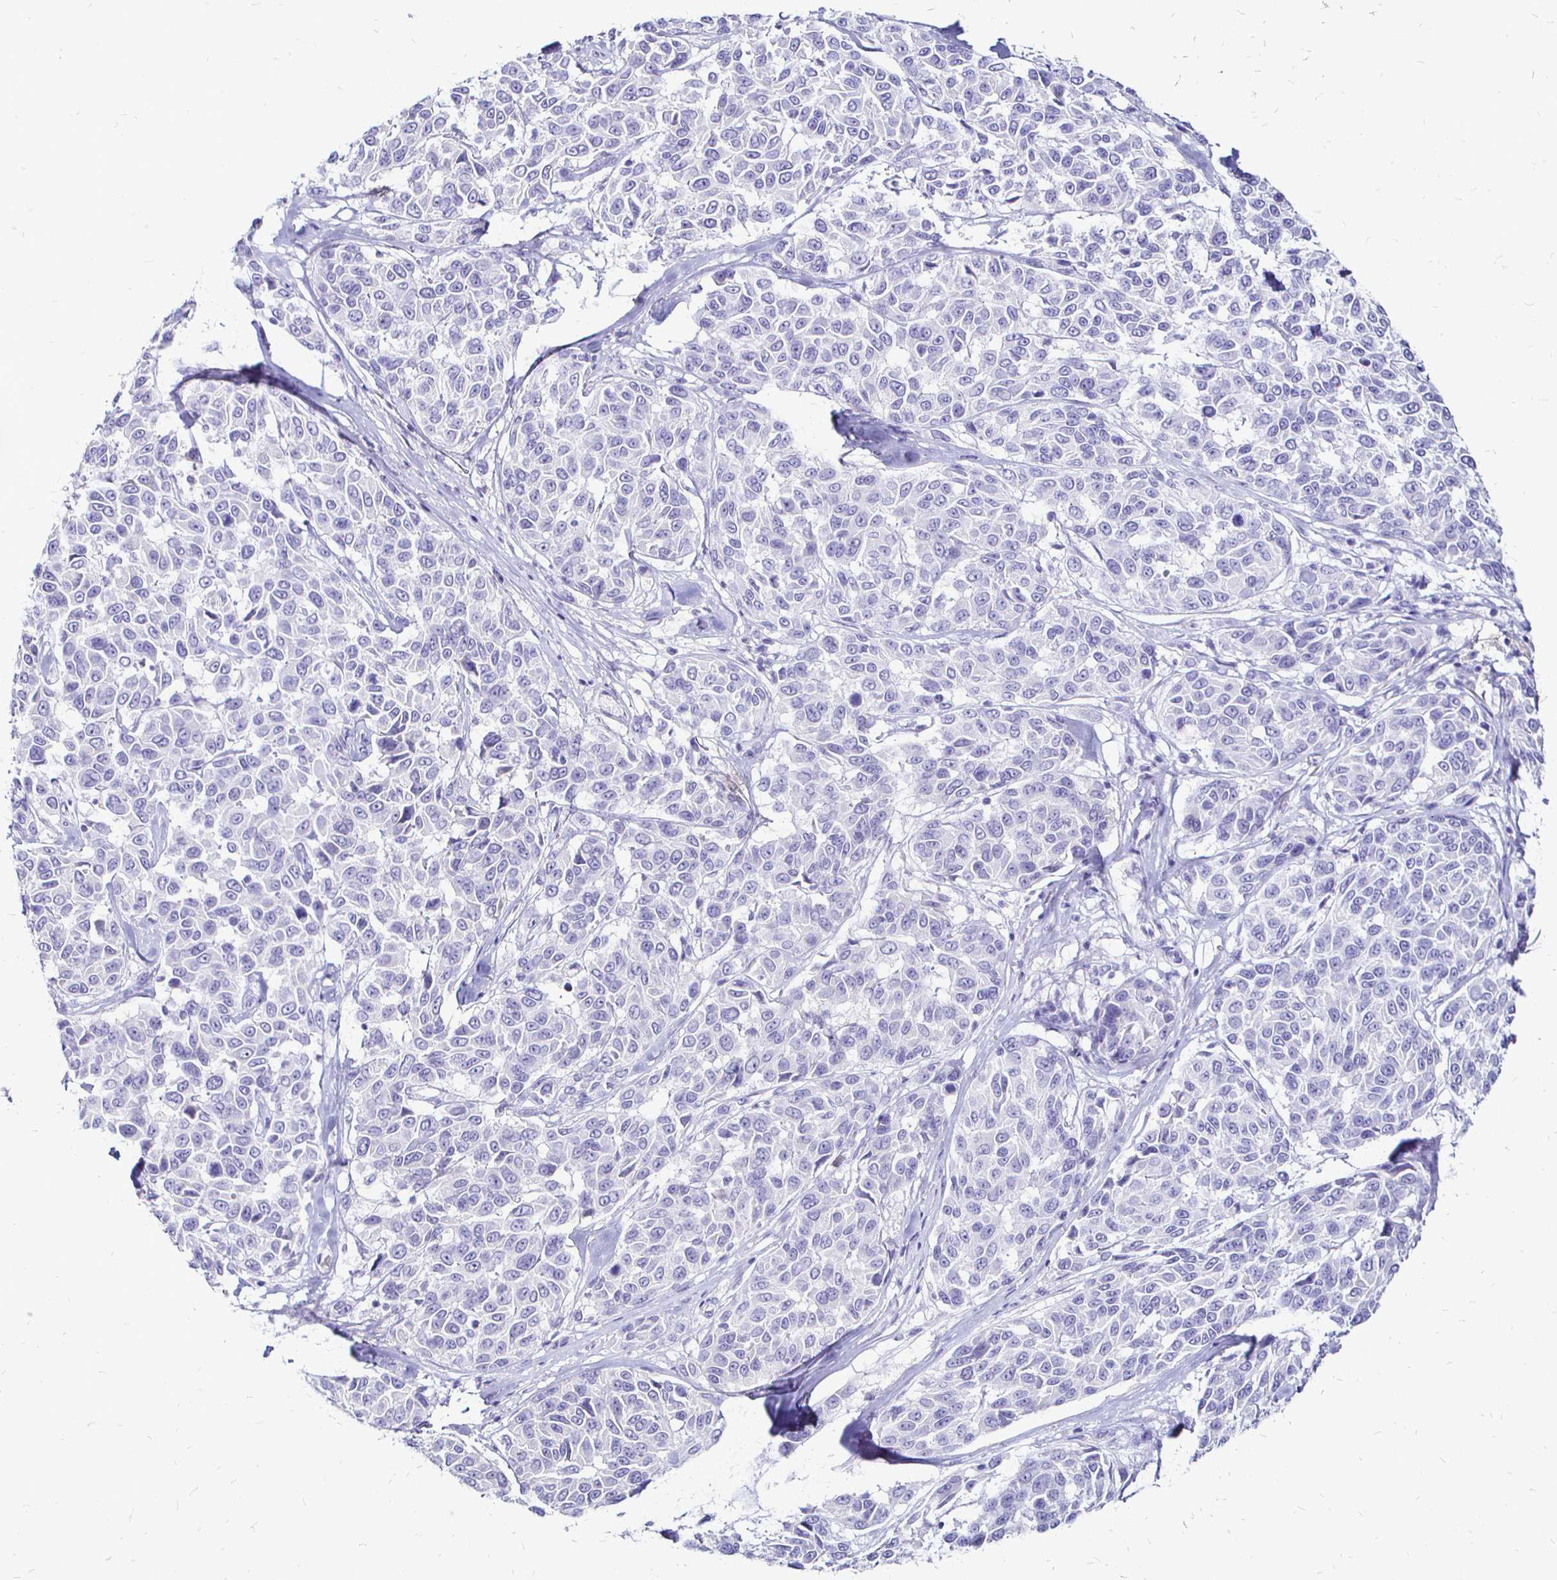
{"staining": {"intensity": "negative", "quantity": "none", "location": "none"}, "tissue": "melanoma", "cell_type": "Tumor cells", "image_type": "cancer", "snomed": [{"axis": "morphology", "description": "Malignant melanoma, NOS"}, {"axis": "topography", "description": "Skin"}], "caption": "Immunohistochemistry (IHC) micrograph of melanoma stained for a protein (brown), which exhibits no expression in tumor cells.", "gene": "IRGC", "patient": {"sex": "female", "age": 66}}